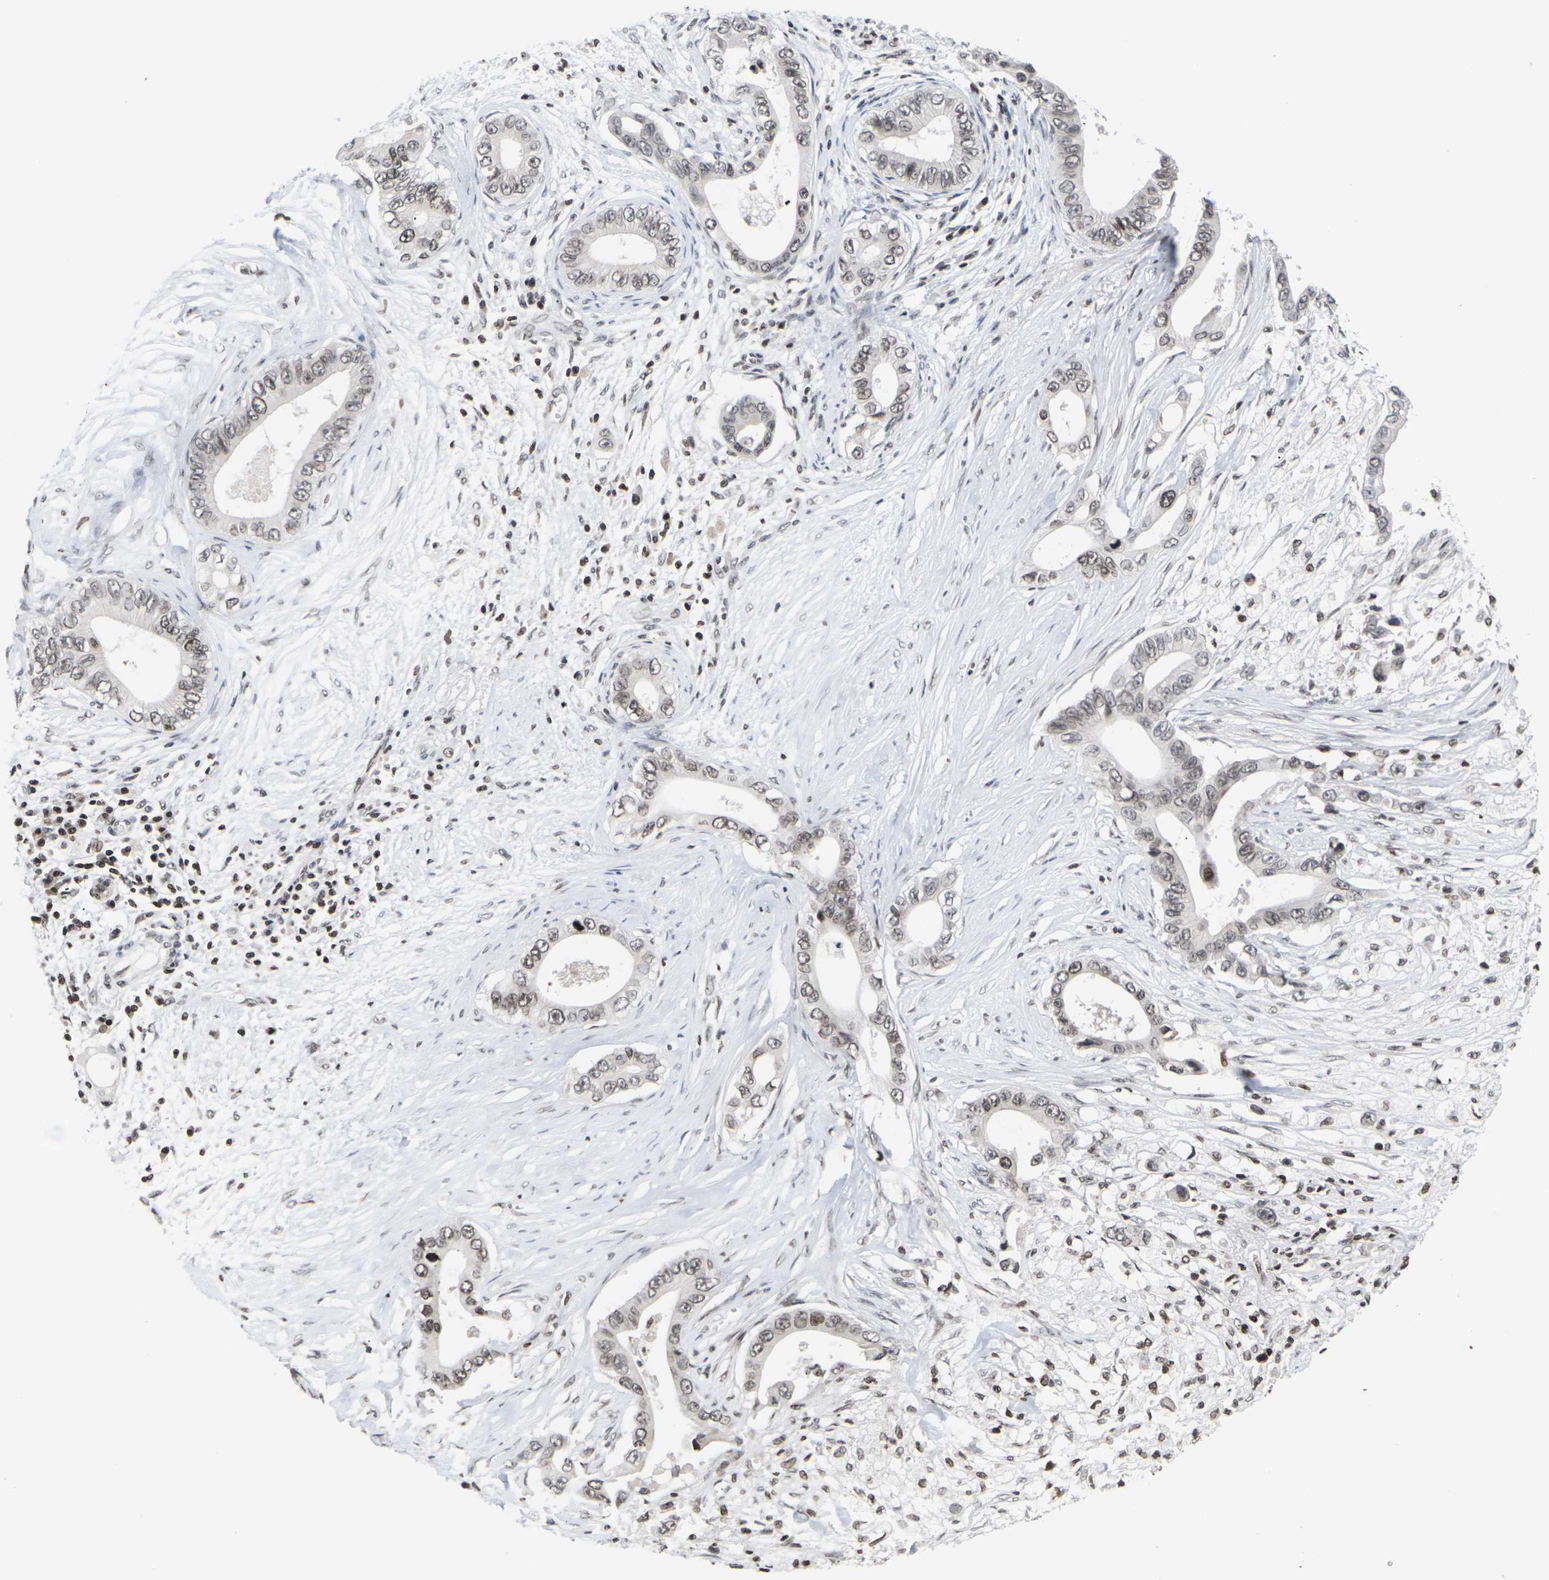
{"staining": {"intensity": "weak", "quantity": ">75%", "location": "nuclear"}, "tissue": "pancreatic cancer", "cell_type": "Tumor cells", "image_type": "cancer", "snomed": [{"axis": "morphology", "description": "Adenocarcinoma, NOS"}, {"axis": "topography", "description": "Pancreas"}], "caption": "This is a photomicrograph of IHC staining of adenocarcinoma (pancreatic), which shows weak expression in the nuclear of tumor cells.", "gene": "ETV5", "patient": {"sex": "male", "age": 77}}